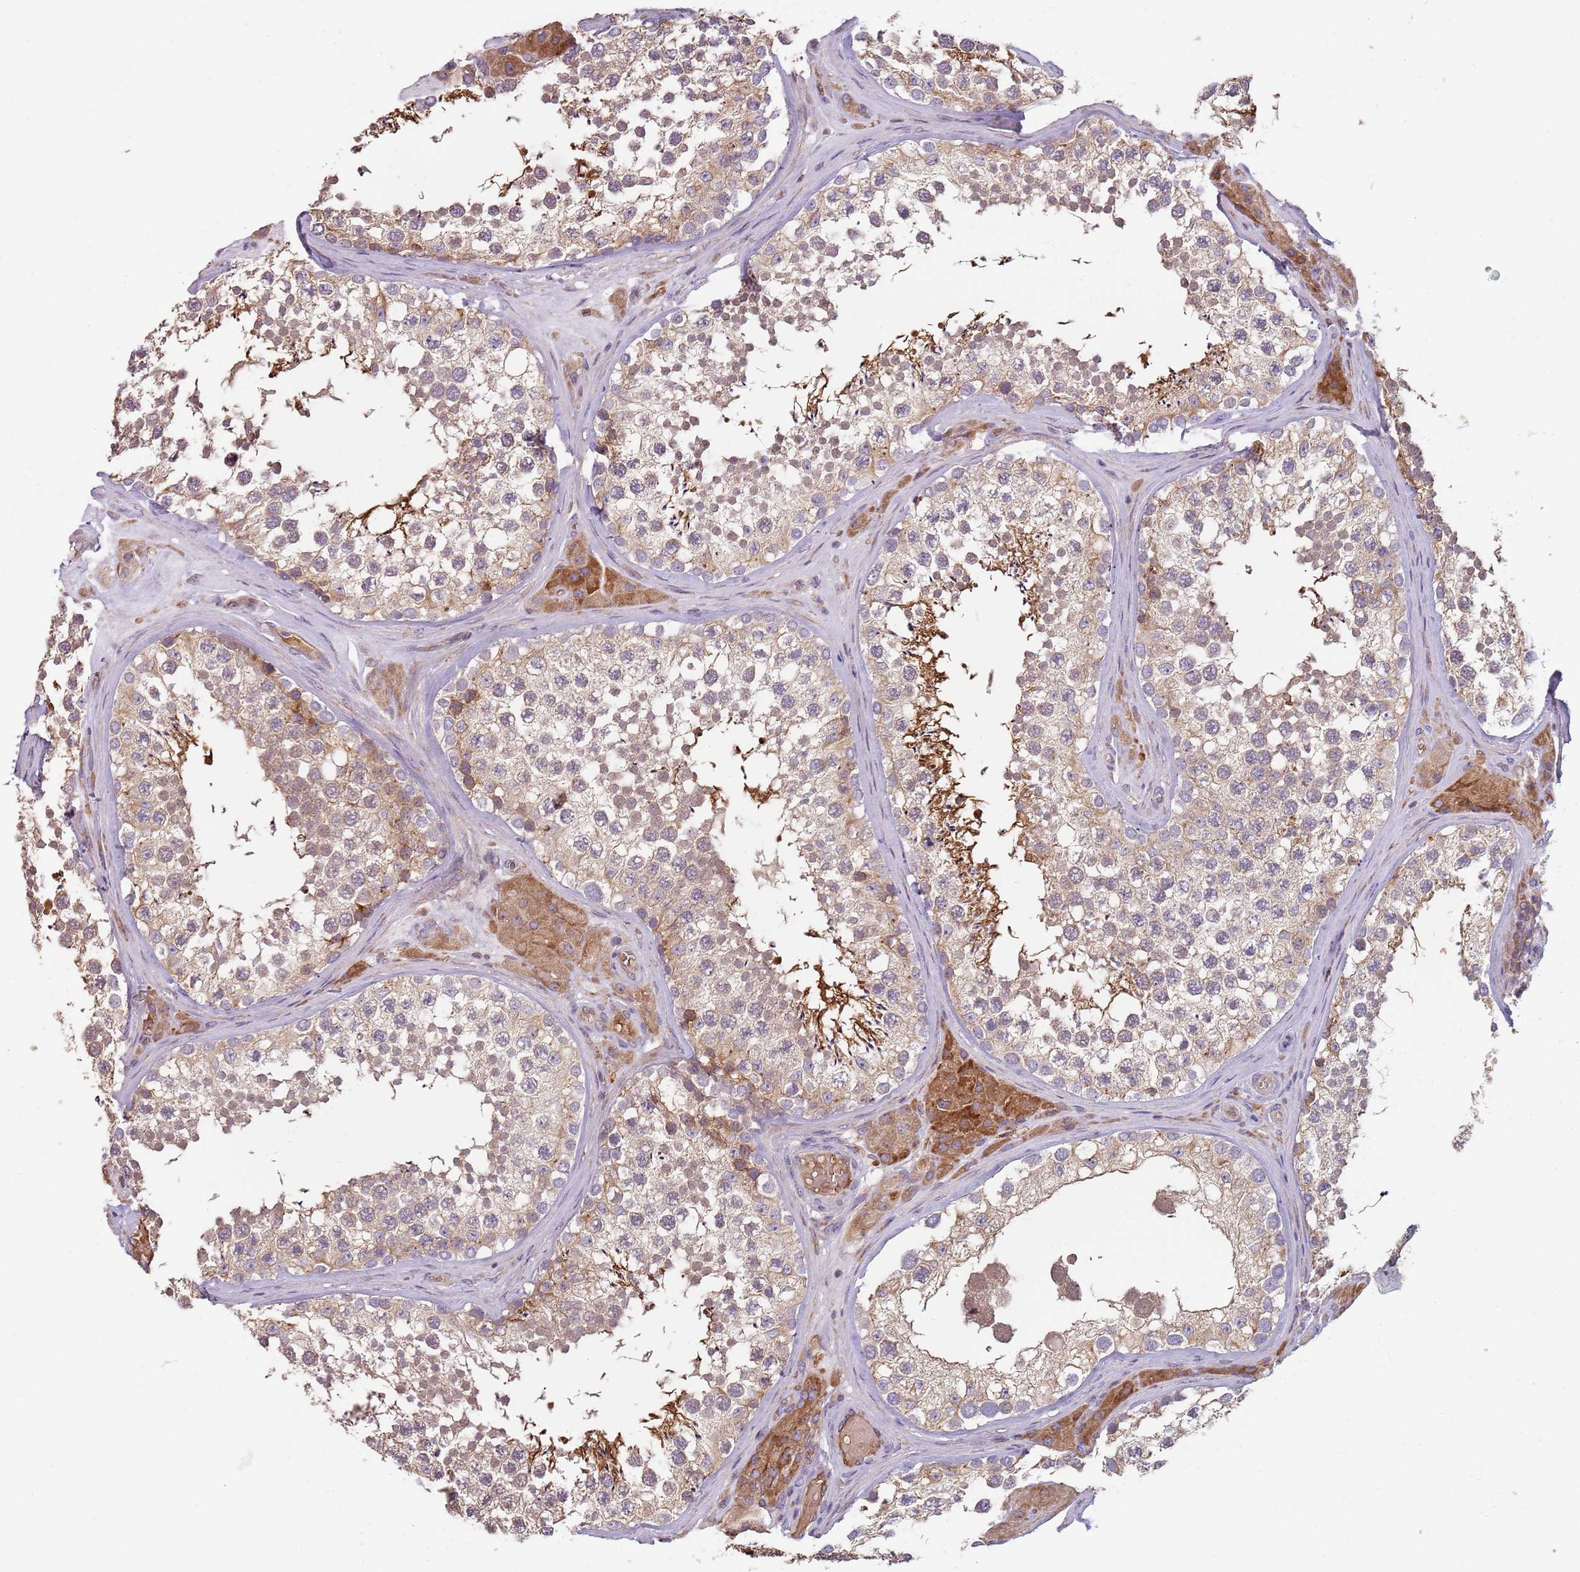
{"staining": {"intensity": "strong", "quantity": "25%-75%", "location": "cytoplasmic/membranous"}, "tissue": "testis", "cell_type": "Cells in seminiferous ducts", "image_type": "normal", "snomed": [{"axis": "morphology", "description": "Normal tissue, NOS"}, {"axis": "topography", "description": "Testis"}], "caption": "Testis stained for a protein (brown) demonstrates strong cytoplasmic/membranous positive positivity in about 25%-75% of cells in seminiferous ducts.", "gene": "SPATA2", "patient": {"sex": "male", "age": 46}}